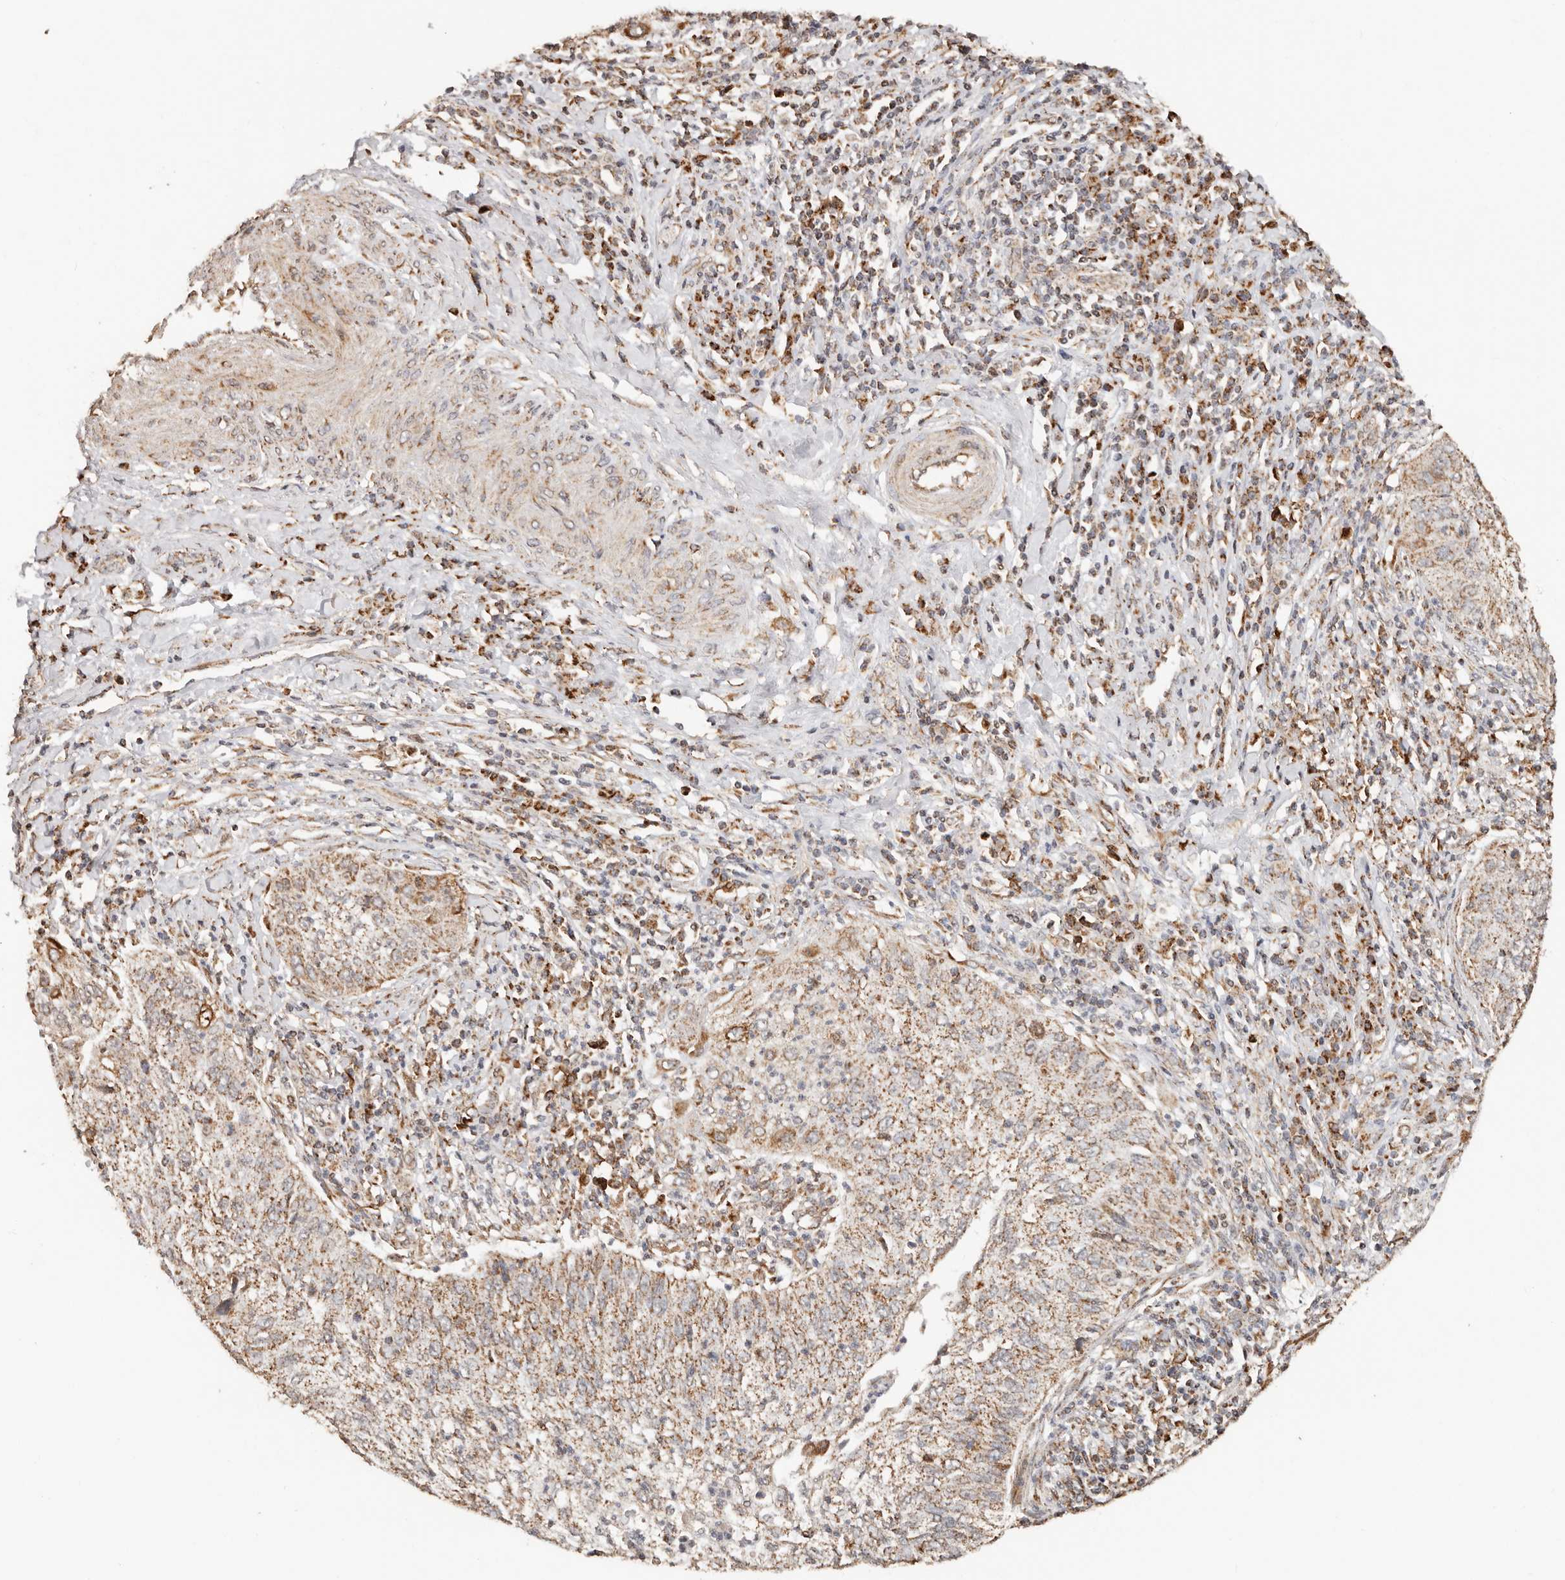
{"staining": {"intensity": "moderate", "quantity": ">75%", "location": "cytoplasmic/membranous"}, "tissue": "cervical cancer", "cell_type": "Tumor cells", "image_type": "cancer", "snomed": [{"axis": "morphology", "description": "Squamous cell carcinoma, NOS"}, {"axis": "topography", "description": "Cervix"}], "caption": "Squamous cell carcinoma (cervical) stained with DAB IHC demonstrates medium levels of moderate cytoplasmic/membranous expression in about >75% of tumor cells.", "gene": "NDUFB11", "patient": {"sex": "female", "age": 30}}